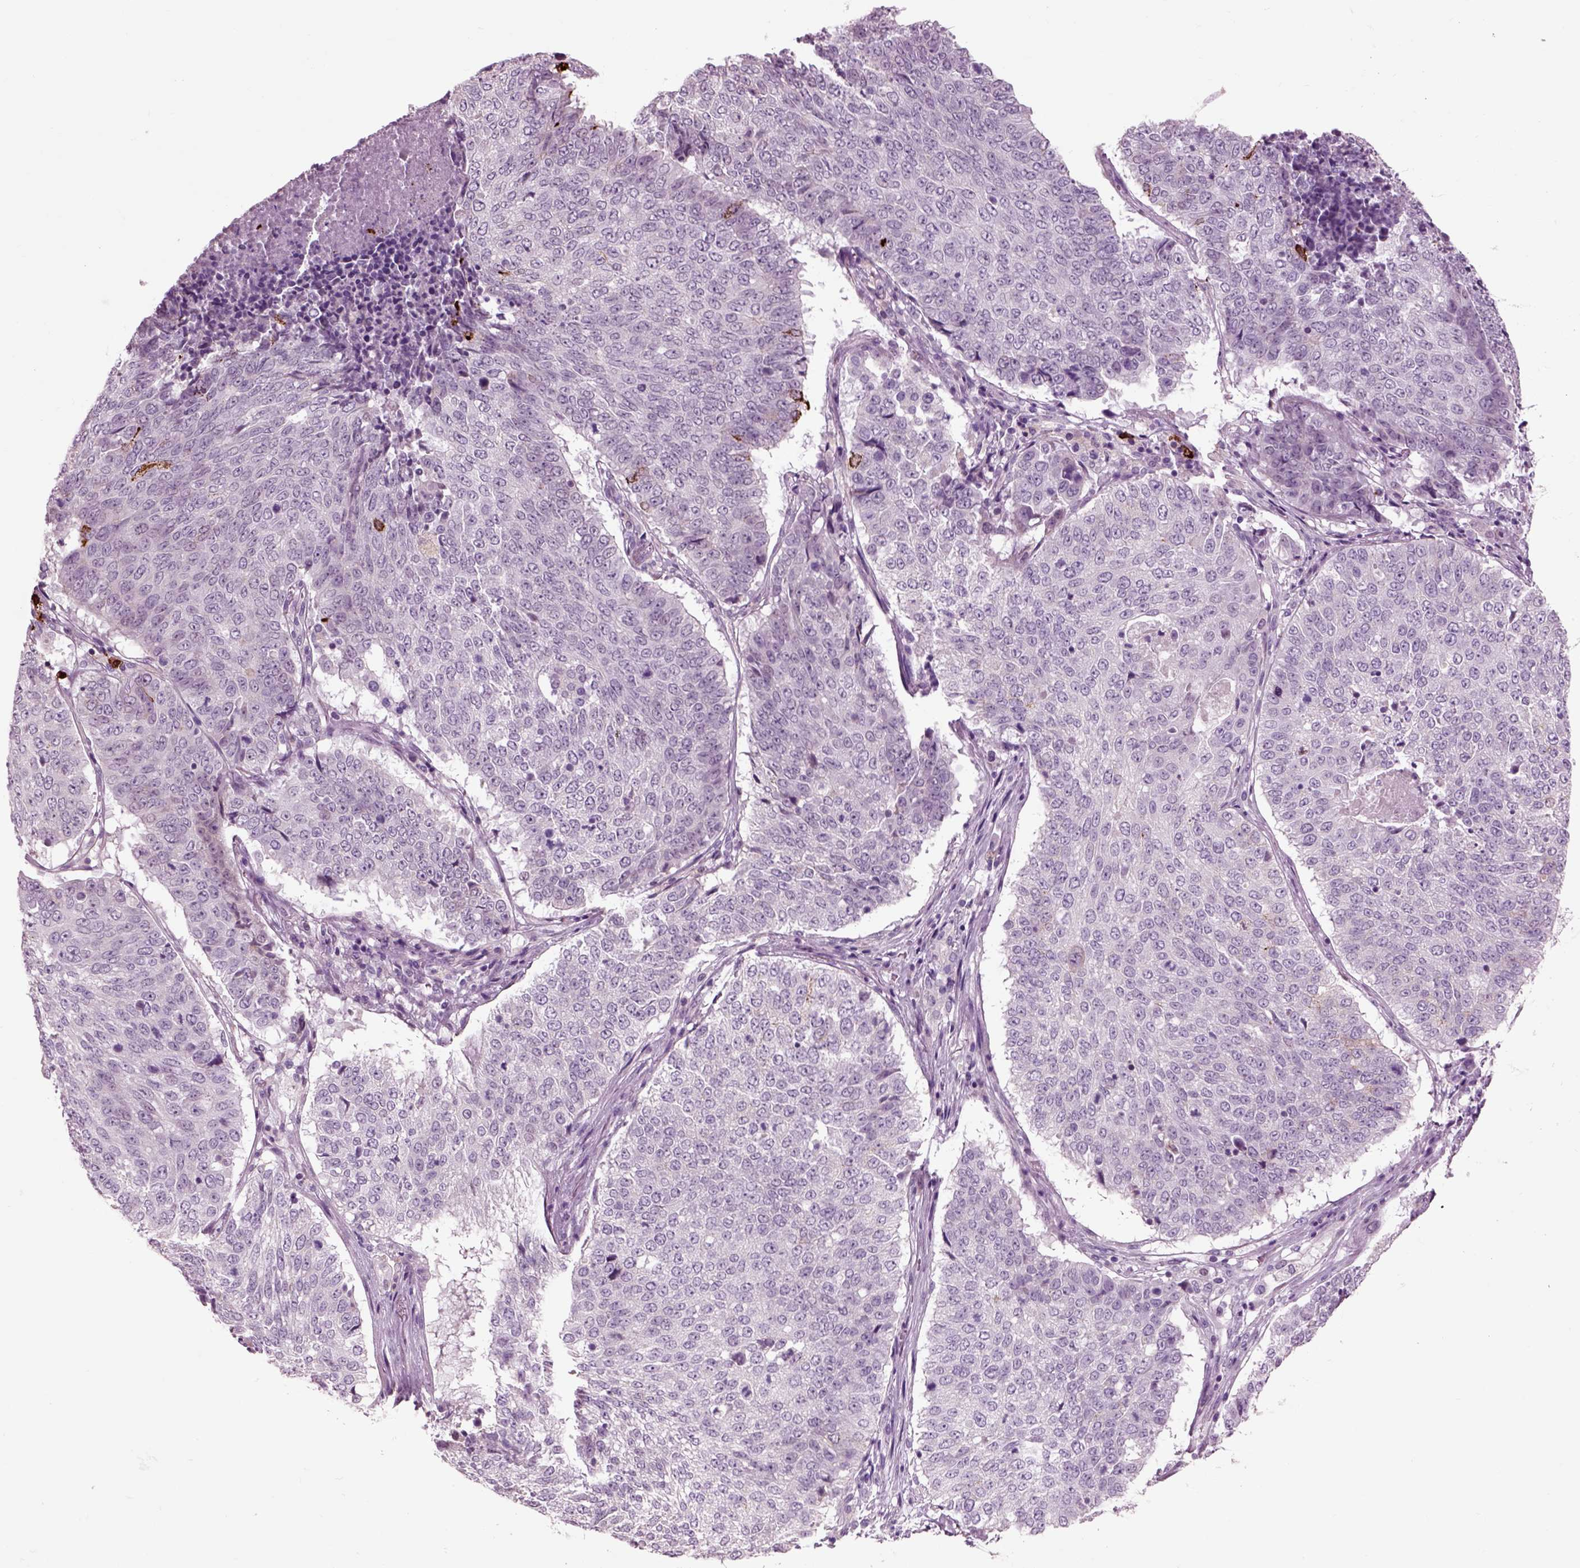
{"staining": {"intensity": "strong", "quantity": "<25%", "location": "cytoplasmic/membranous"}, "tissue": "lung cancer", "cell_type": "Tumor cells", "image_type": "cancer", "snomed": [{"axis": "morphology", "description": "Squamous cell carcinoma, NOS"}, {"axis": "topography", "description": "Lung"}], "caption": "Brown immunohistochemical staining in human squamous cell carcinoma (lung) shows strong cytoplasmic/membranous expression in about <25% of tumor cells.", "gene": "CHGB", "patient": {"sex": "male", "age": 64}}